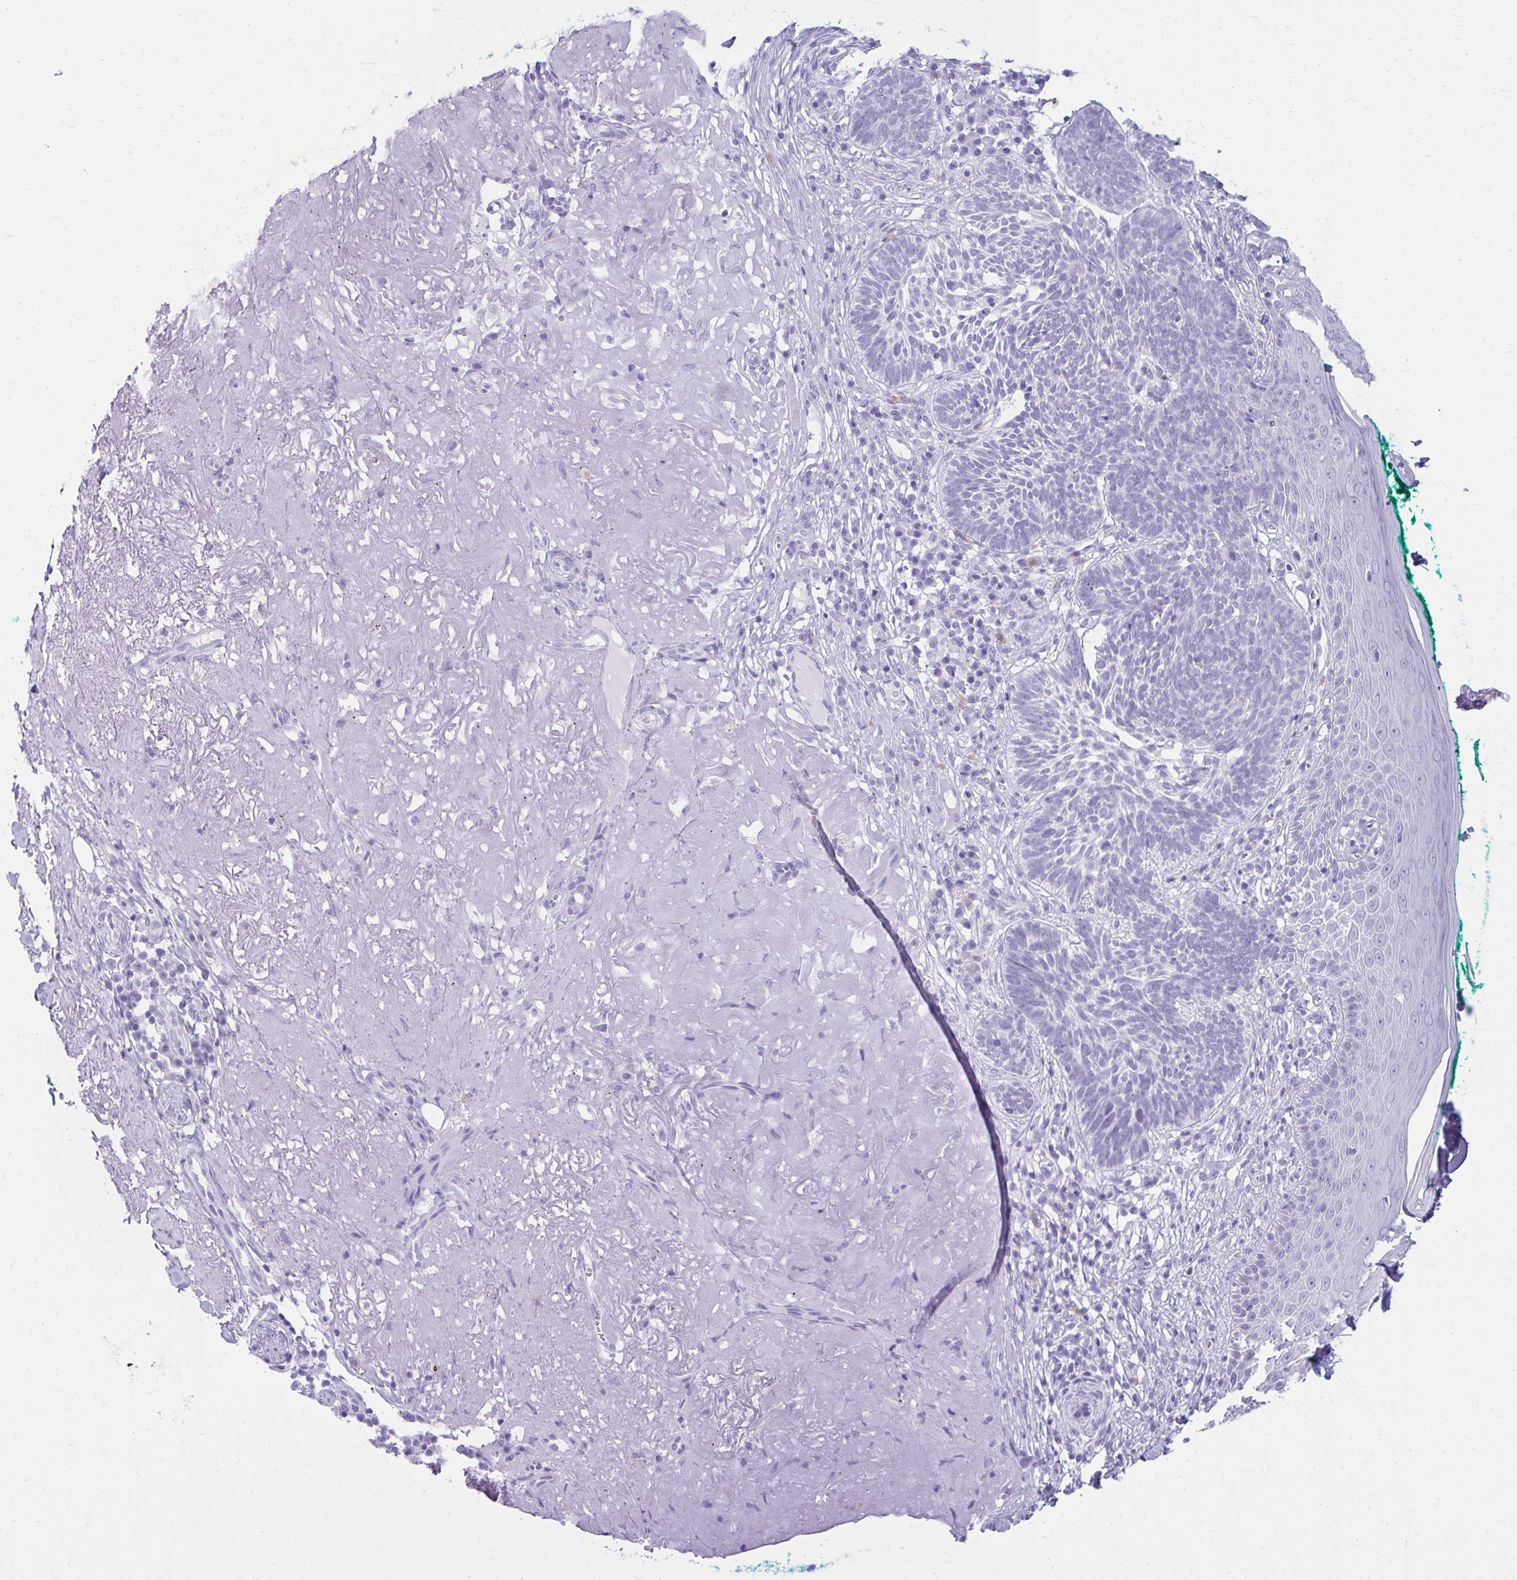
{"staining": {"intensity": "negative", "quantity": "none", "location": "none"}, "tissue": "skin cancer", "cell_type": "Tumor cells", "image_type": "cancer", "snomed": [{"axis": "morphology", "description": "Basal cell carcinoma"}, {"axis": "topography", "description": "Skin"}, {"axis": "topography", "description": "Skin of face"}], "caption": "DAB immunohistochemical staining of skin cancer (basal cell carcinoma) reveals no significant positivity in tumor cells.", "gene": "ATP4B", "patient": {"sex": "female", "age": 80}}